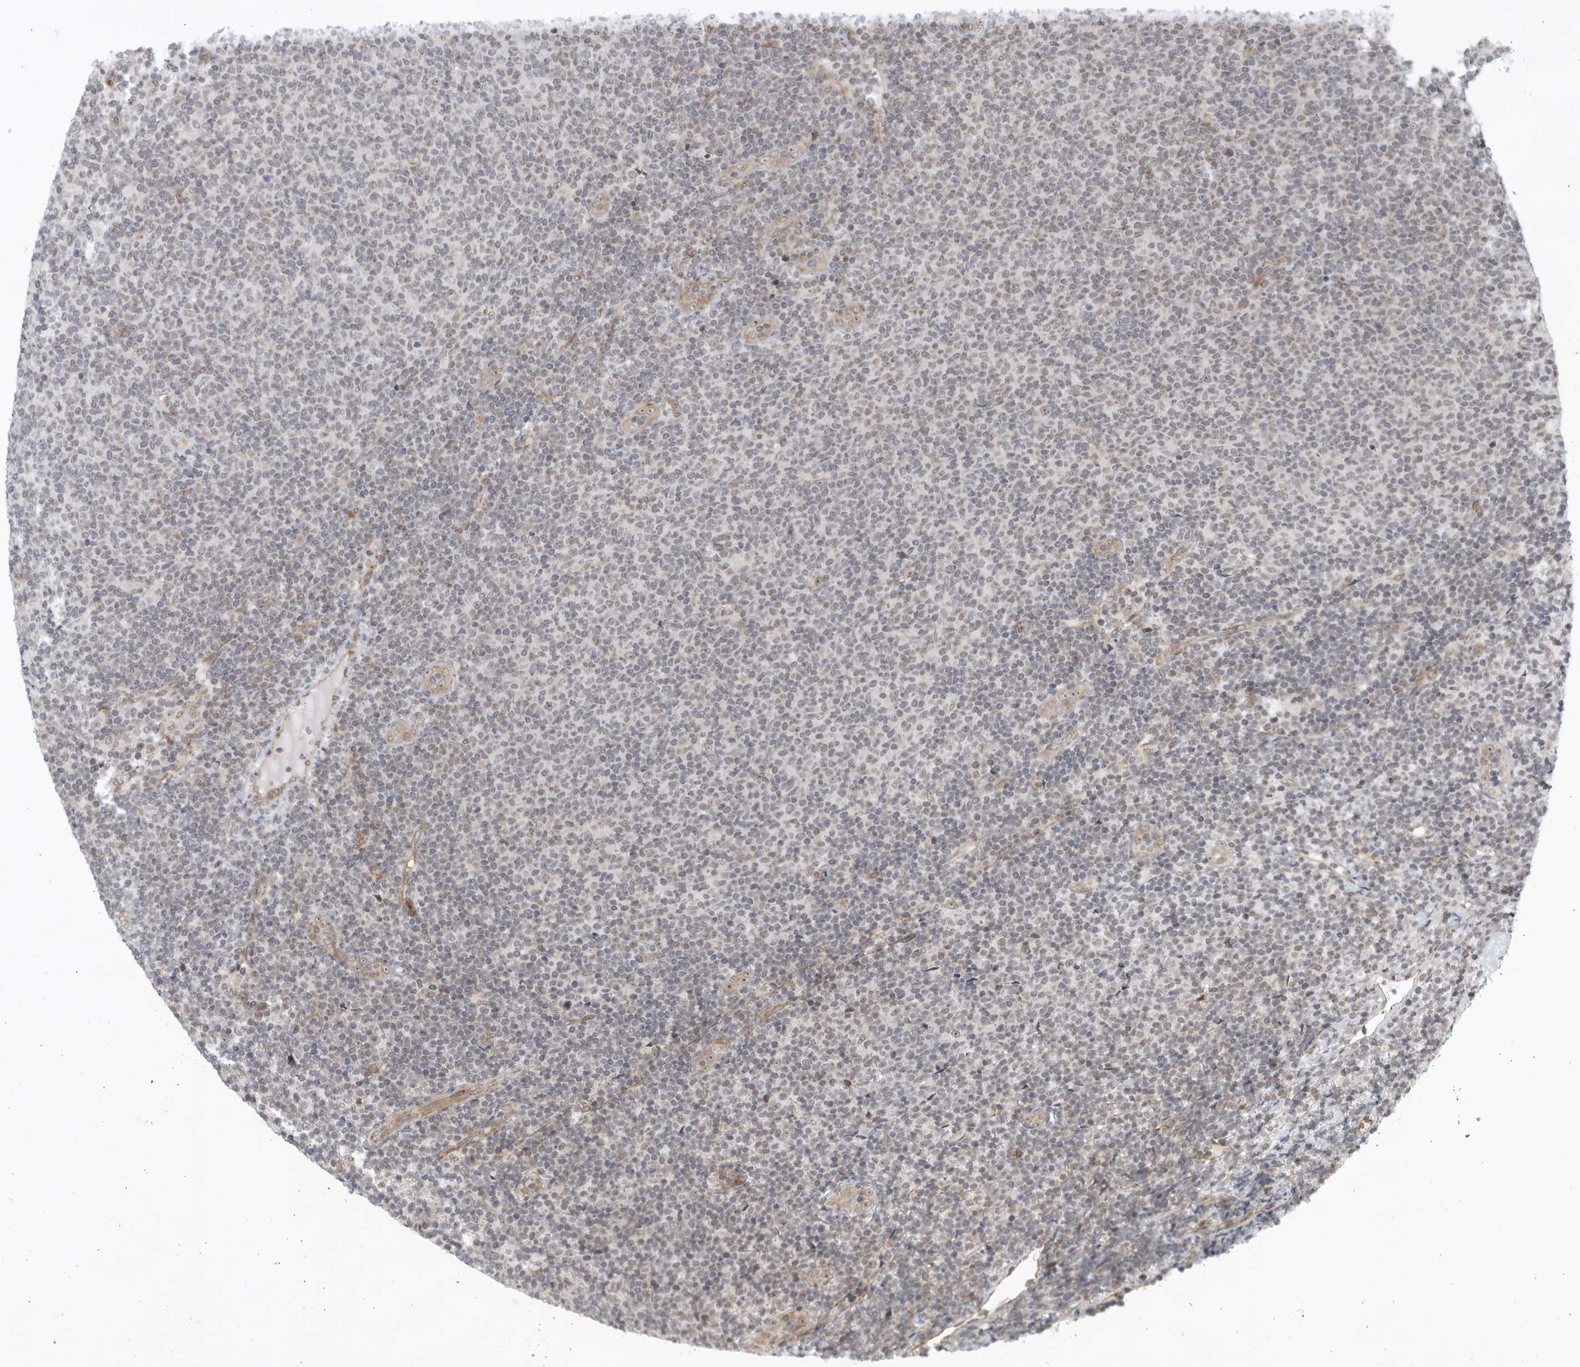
{"staining": {"intensity": "negative", "quantity": "none", "location": "none"}, "tissue": "lymphoma", "cell_type": "Tumor cells", "image_type": "cancer", "snomed": [{"axis": "morphology", "description": "Malignant lymphoma, non-Hodgkin's type, Low grade"}, {"axis": "topography", "description": "Lymph node"}], "caption": "Immunohistochemistry (IHC) micrograph of lymphoma stained for a protein (brown), which reveals no positivity in tumor cells.", "gene": "ITGB3BP", "patient": {"sex": "male", "age": 66}}